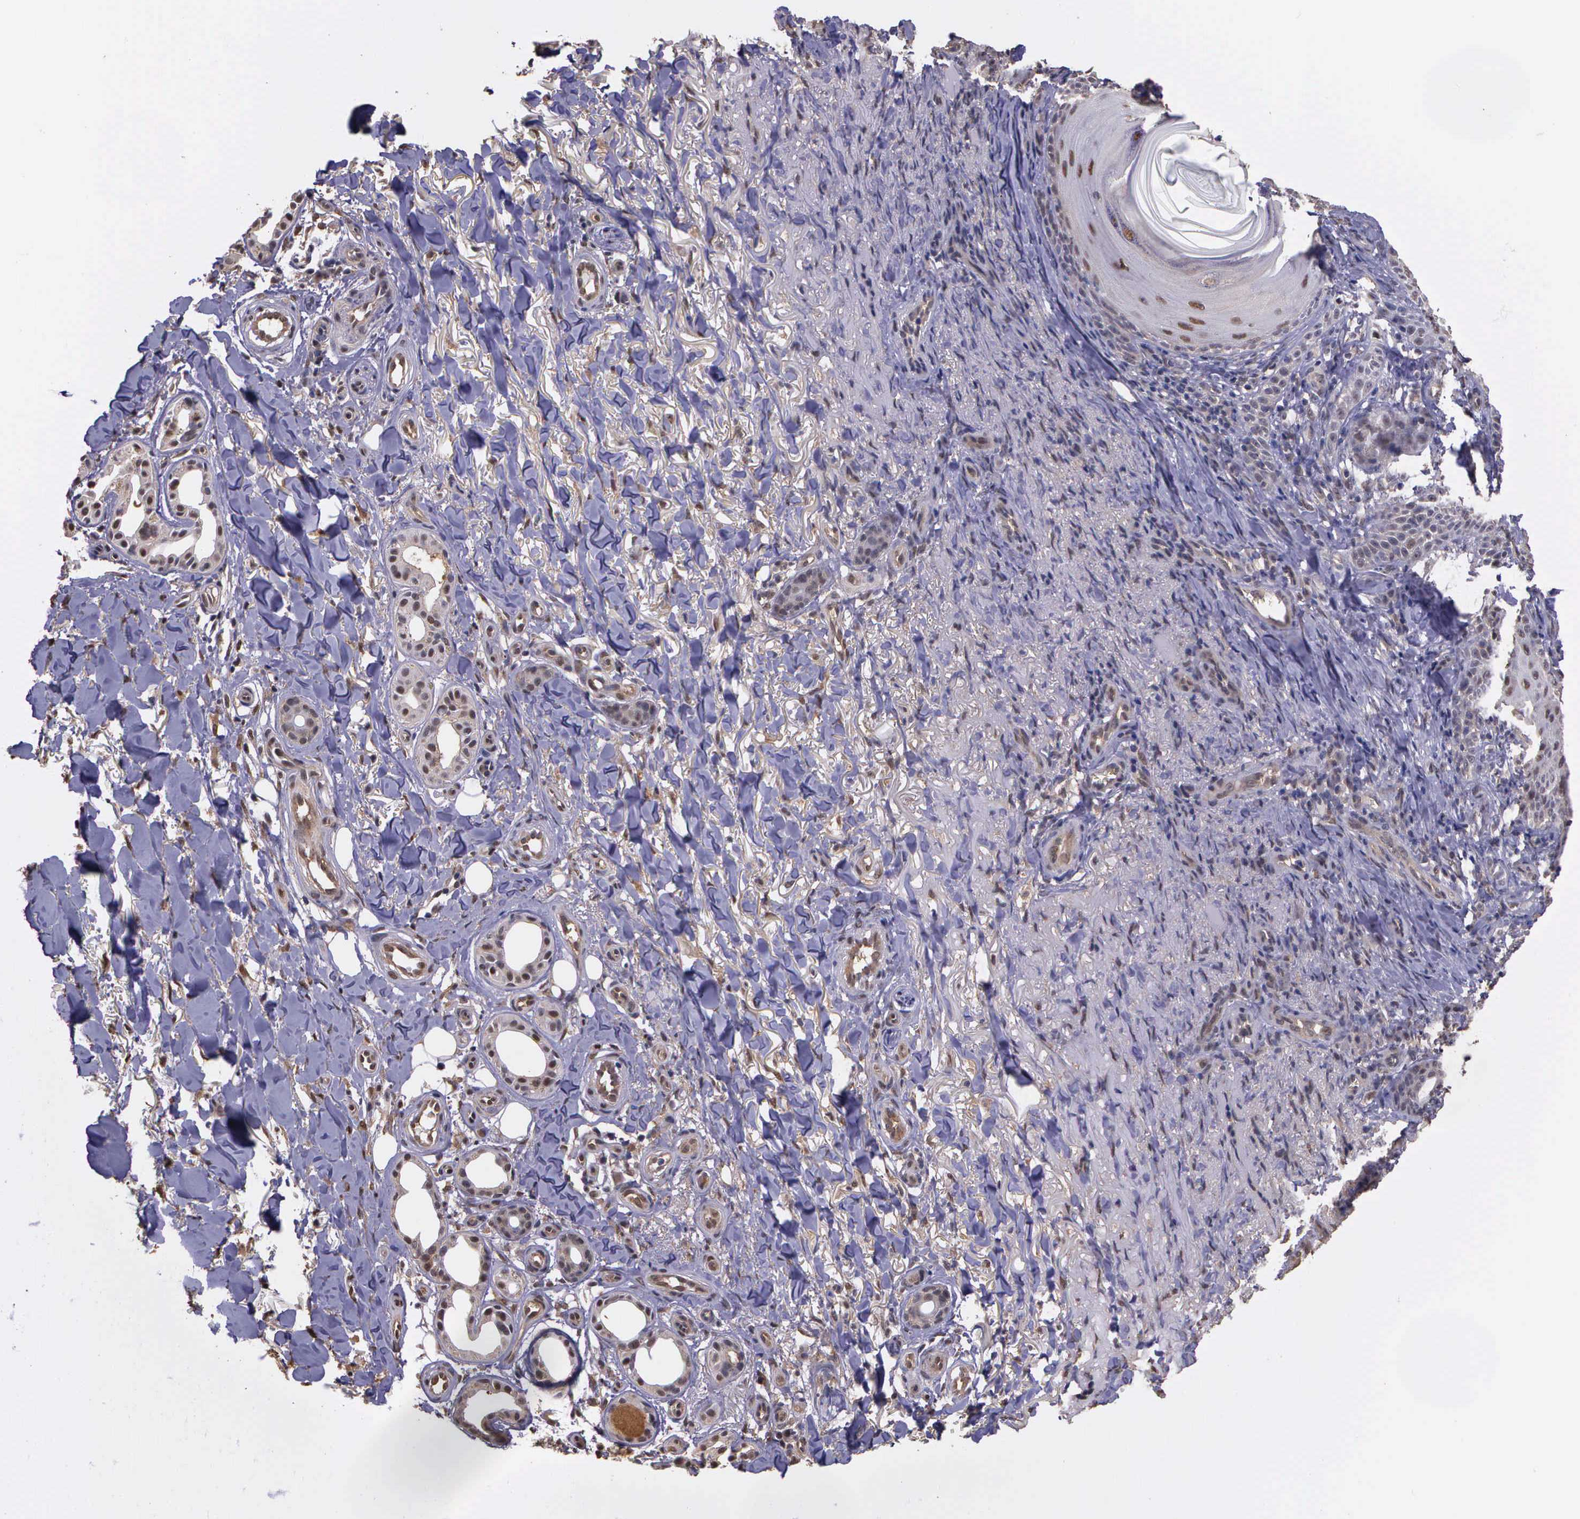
{"staining": {"intensity": "weak", "quantity": "25%-75%", "location": "cytoplasmic/membranous,nuclear"}, "tissue": "skin cancer", "cell_type": "Tumor cells", "image_type": "cancer", "snomed": [{"axis": "morphology", "description": "Basal cell carcinoma"}, {"axis": "topography", "description": "Skin"}], "caption": "The image shows staining of skin cancer, revealing weak cytoplasmic/membranous and nuclear protein expression (brown color) within tumor cells.", "gene": "PSMC1", "patient": {"sex": "male", "age": 81}}